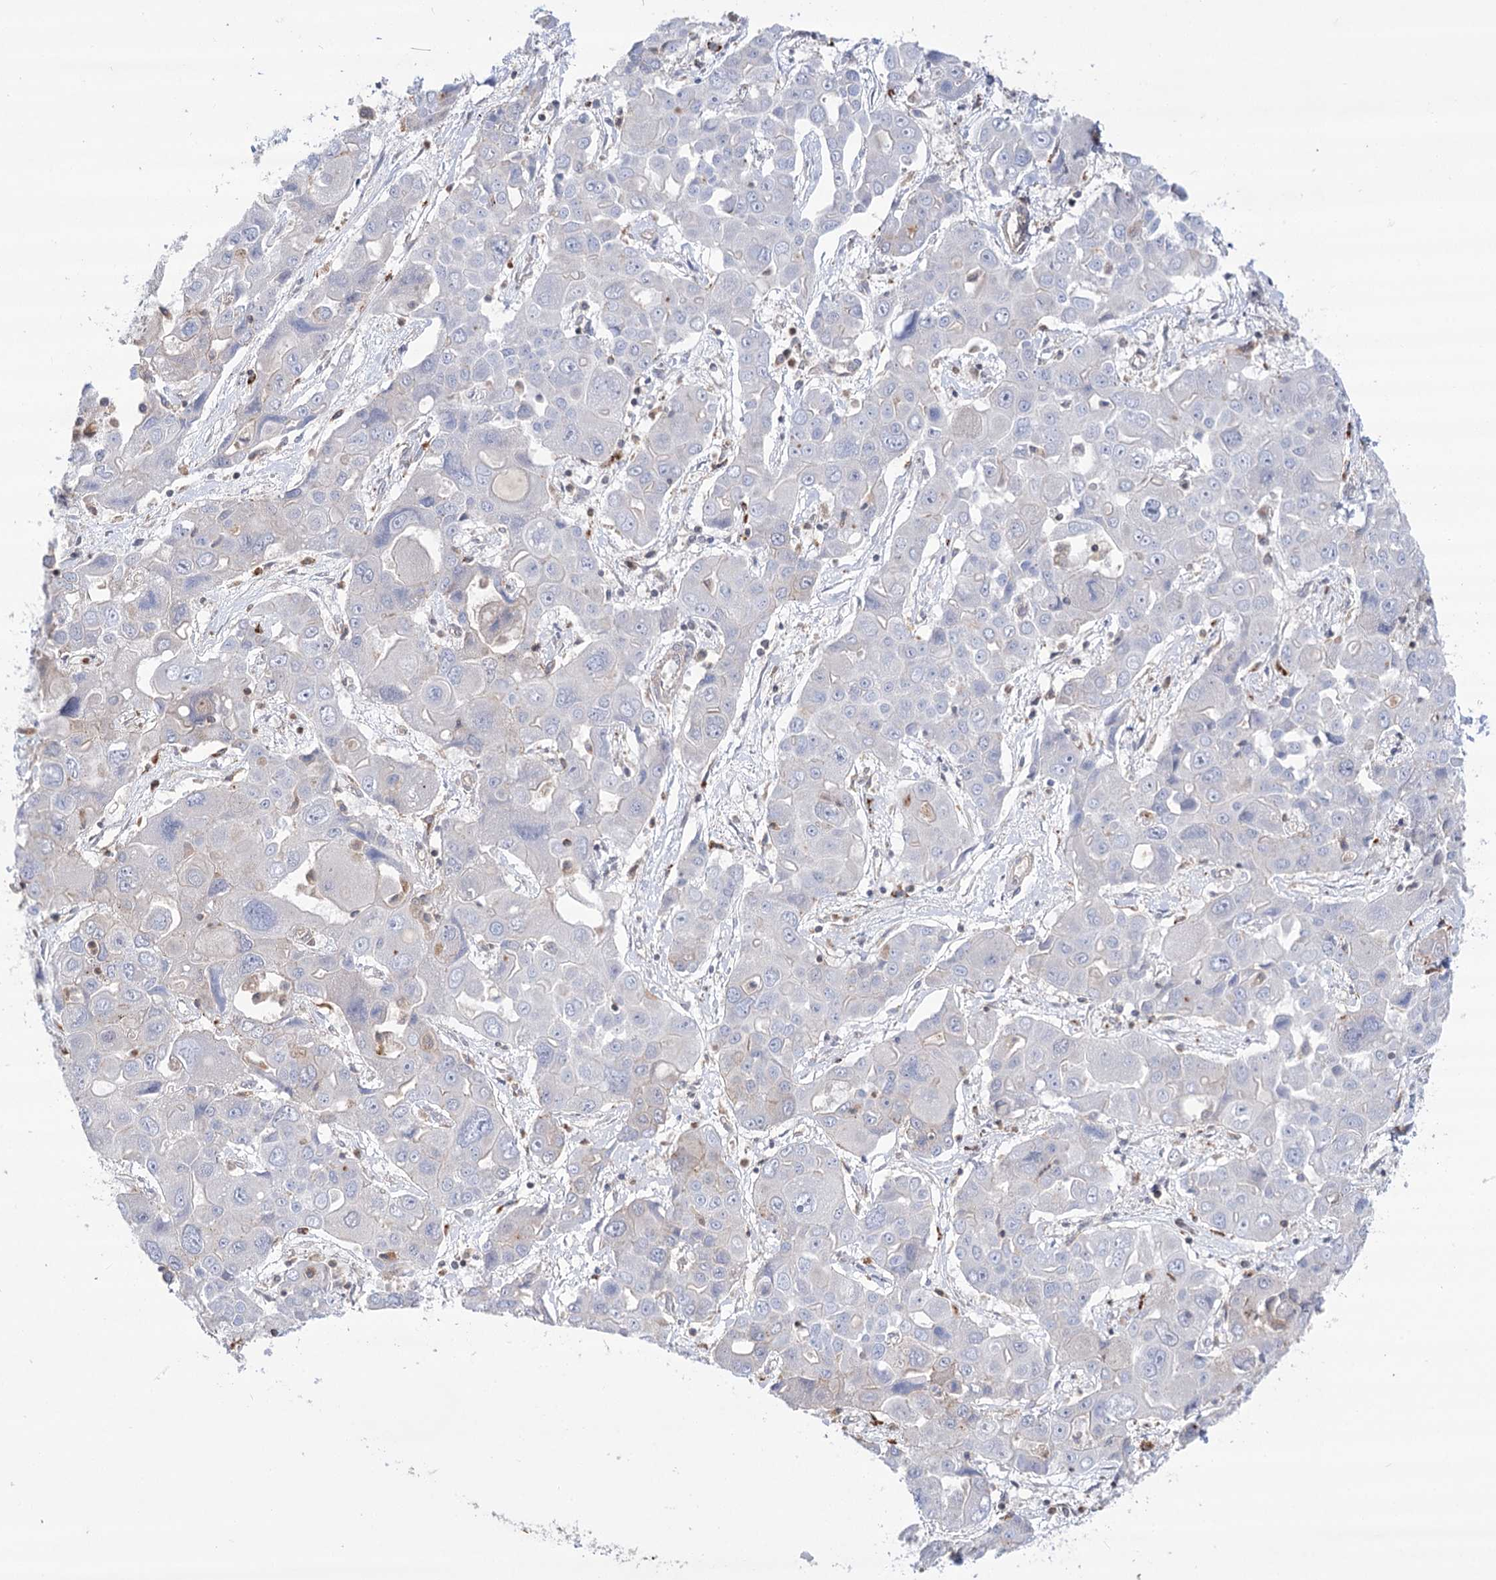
{"staining": {"intensity": "negative", "quantity": "none", "location": "none"}, "tissue": "liver cancer", "cell_type": "Tumor cells", "image_type": "cancer", "snomed": [{"axis": "morphology", "description": "Cholangiocarcinoma"}, {"axis": "topography", "description": "Liver"}], "caption": "The histopathology image reveals no significant positivity in tumor cells of liver cancer.", "gene": "VPS37B", "patient": {"sex": "male", "age": 67}}